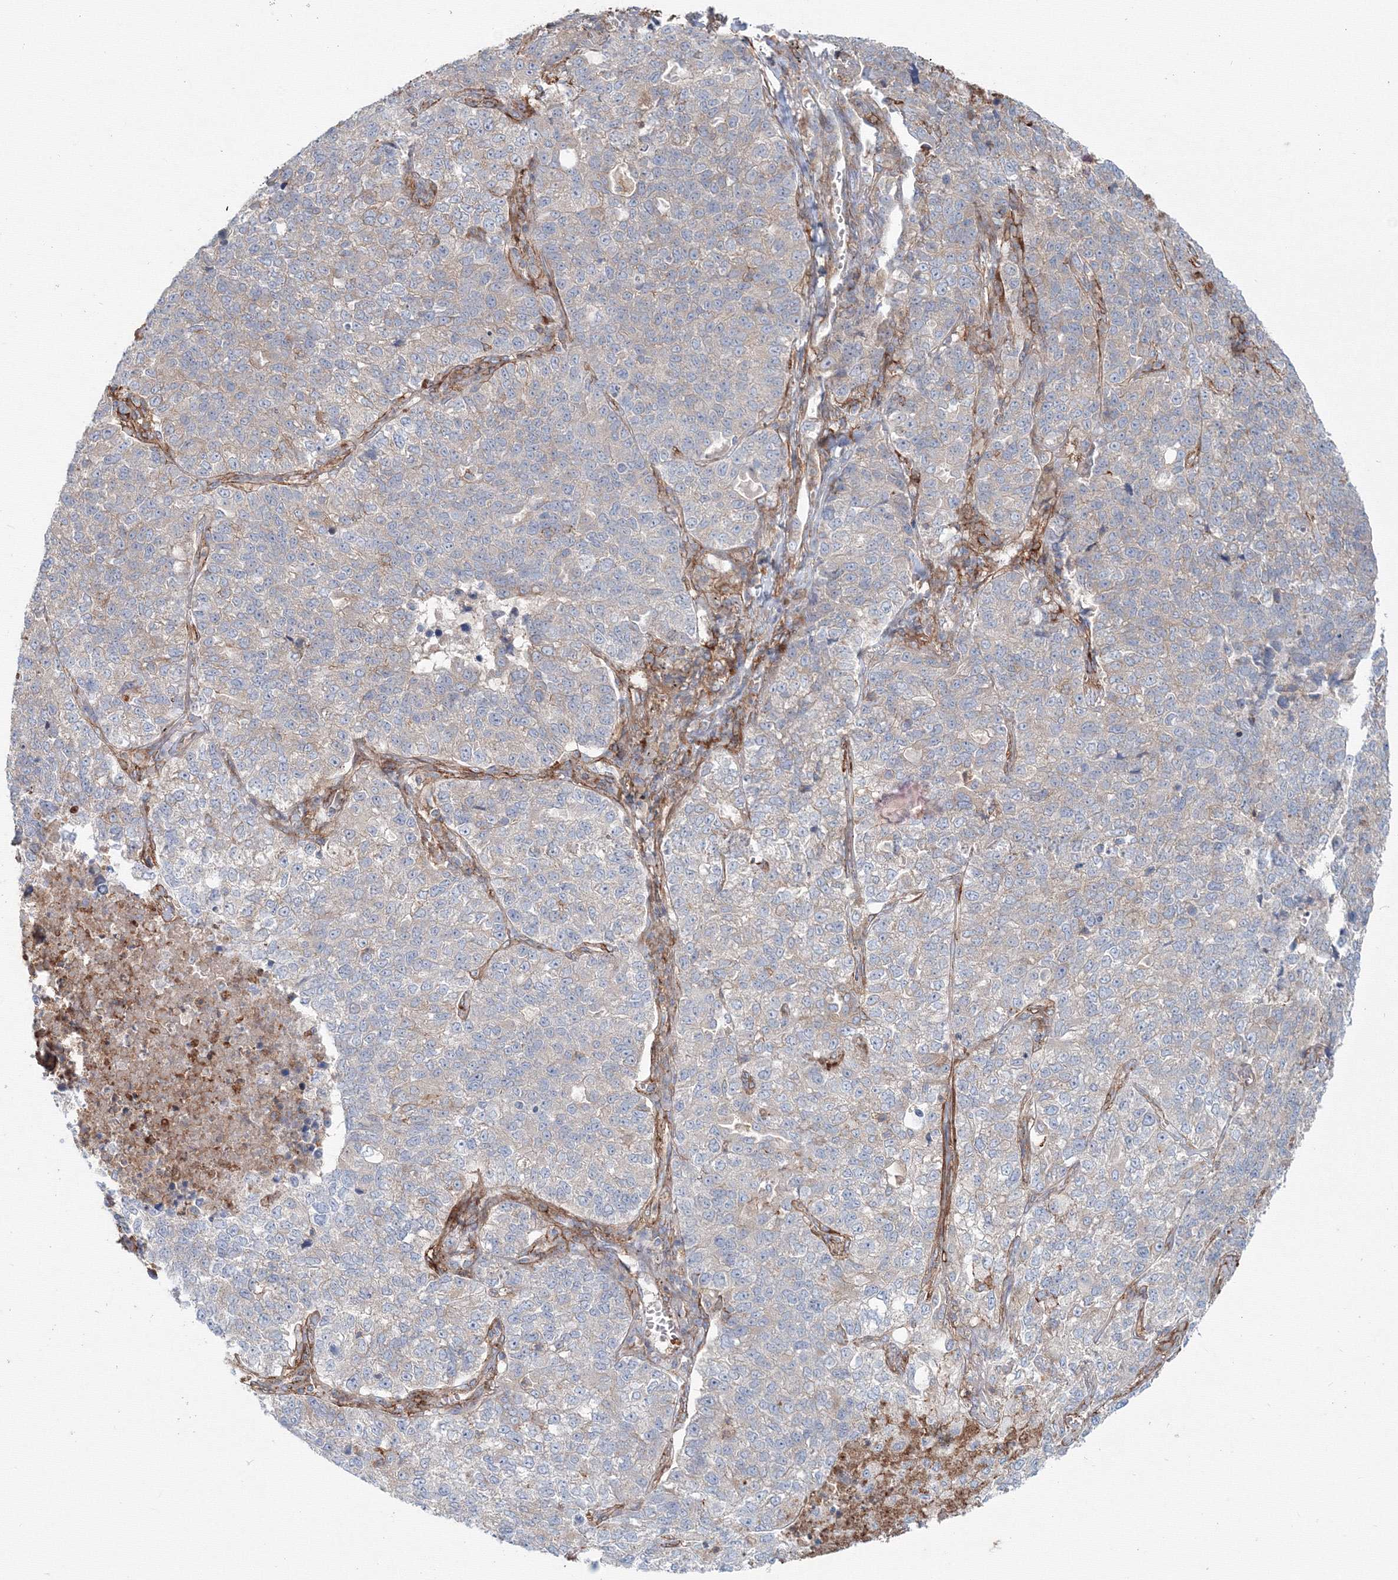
{"staining": {"intensity": "negative", "quantity": "none", "location": "none"}, "tissue": "lung cancer", "cell_type": "Tumor cells", "image_type": "cancer", "snomed": [{"axis": "morphology", "description": "Adenocarcinoma, NOS"}, {"axis": "topography", "description": "Lung"}], "caption": "This is a photomicrograph of IHC staining of lung cancer (adenocarcinoma), which shows no positivity in tumor cells.", "gene": "SH3PXD2A", "patient": {"sex": "male", "age": 49}}